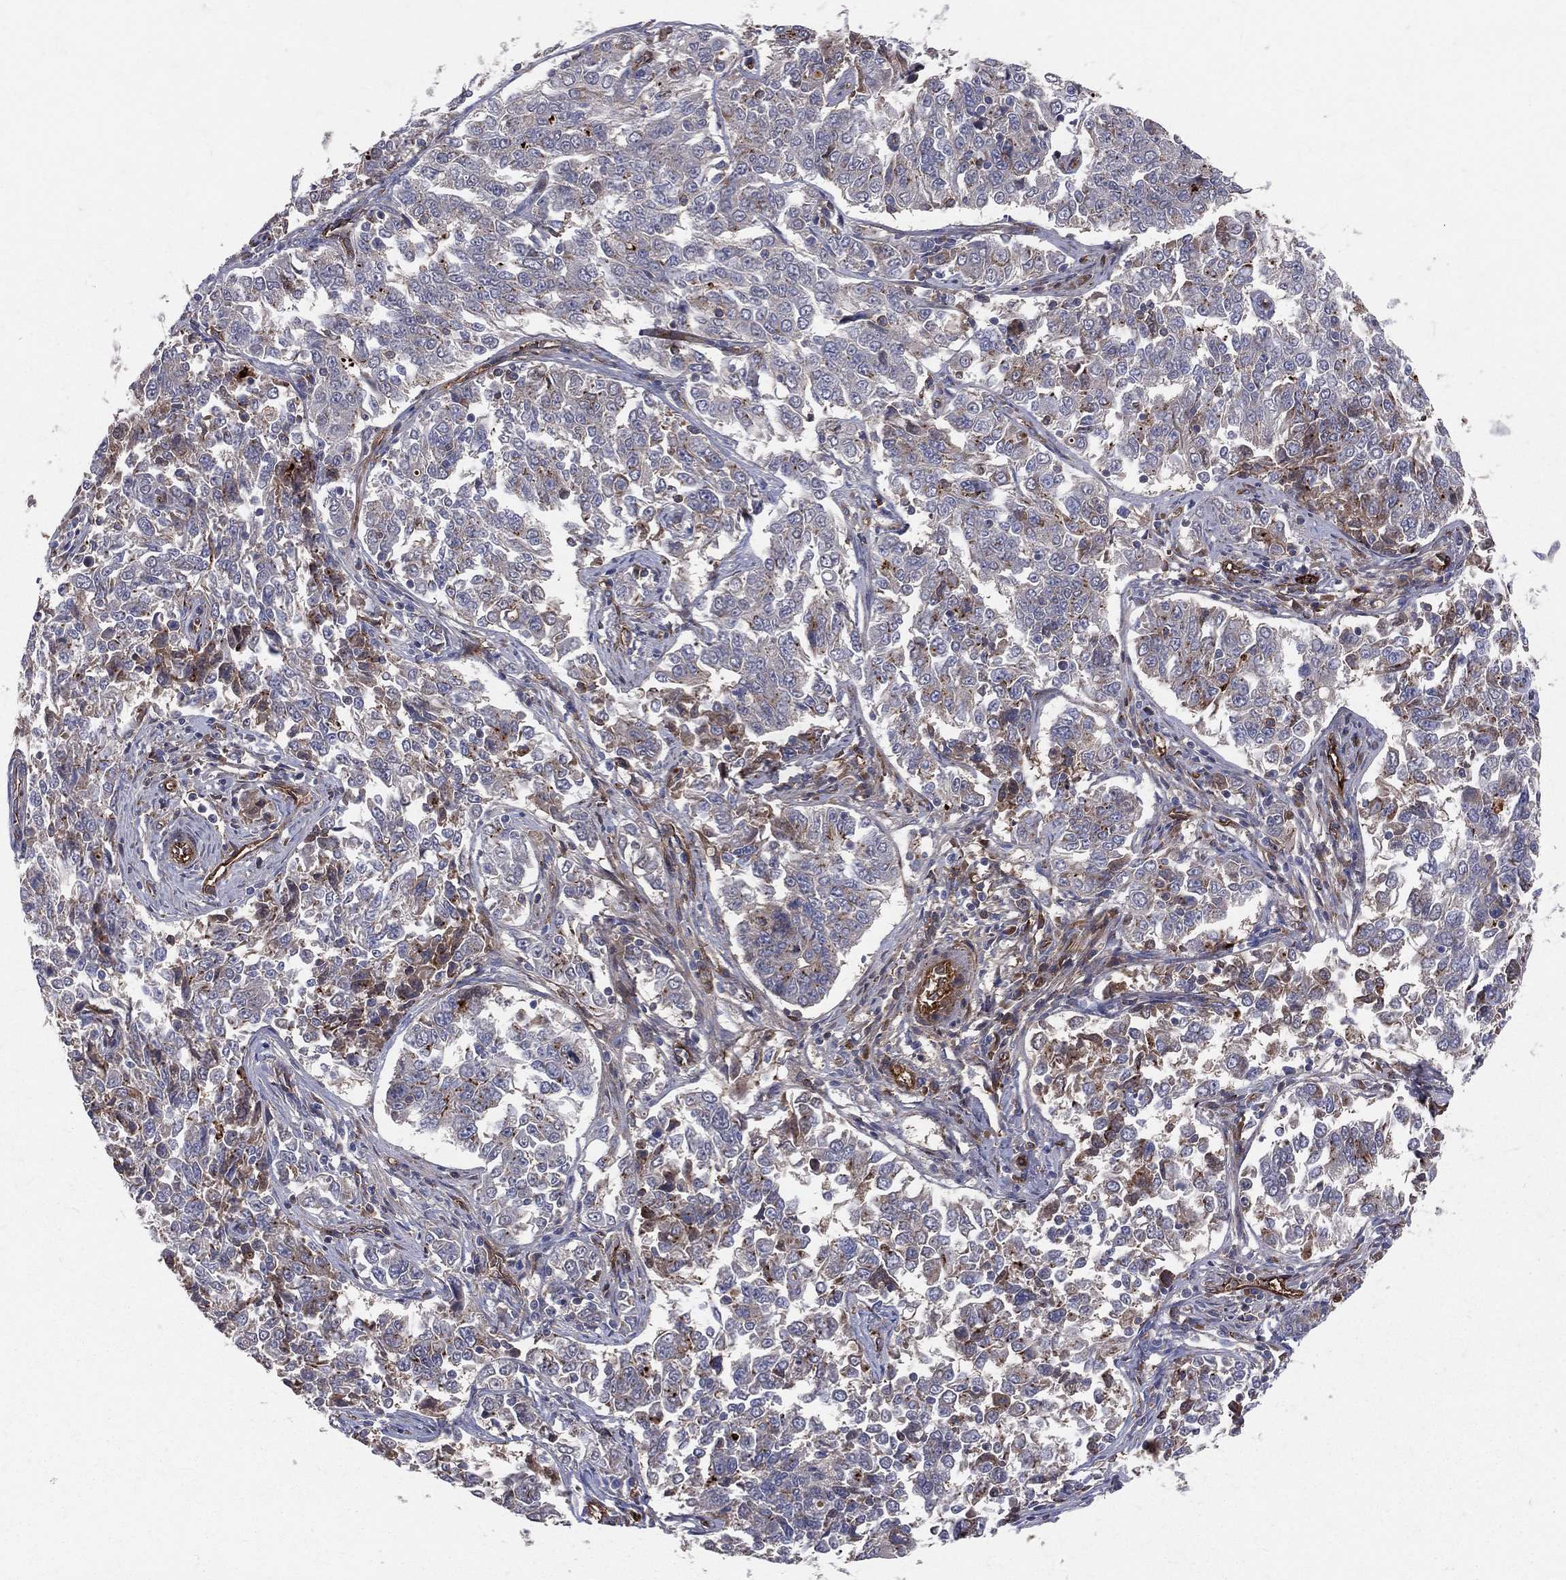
{"staining": {"intensity": "moderate", "quantity": "<25%", "location": "cytoplasmic/membranous"}, "tissue": "endometrial cancer", "cell_type": "Tumor cells", "image_type": "cancer", "snomed": [{"axis": "morphology", "description": "Adenocarcinoma, NOS"}, {"axis": "topography", "description": "Endometrium"}], "caption": "DAB immunohistochemical staining of human endometrial adenocarcinoma demonstrates moderate cytoplasmic/membranous protein expression in approximately <25% of tumor cells.", "gene": "ENTPD1", "patient": {"sex": "female", "age": 43}}